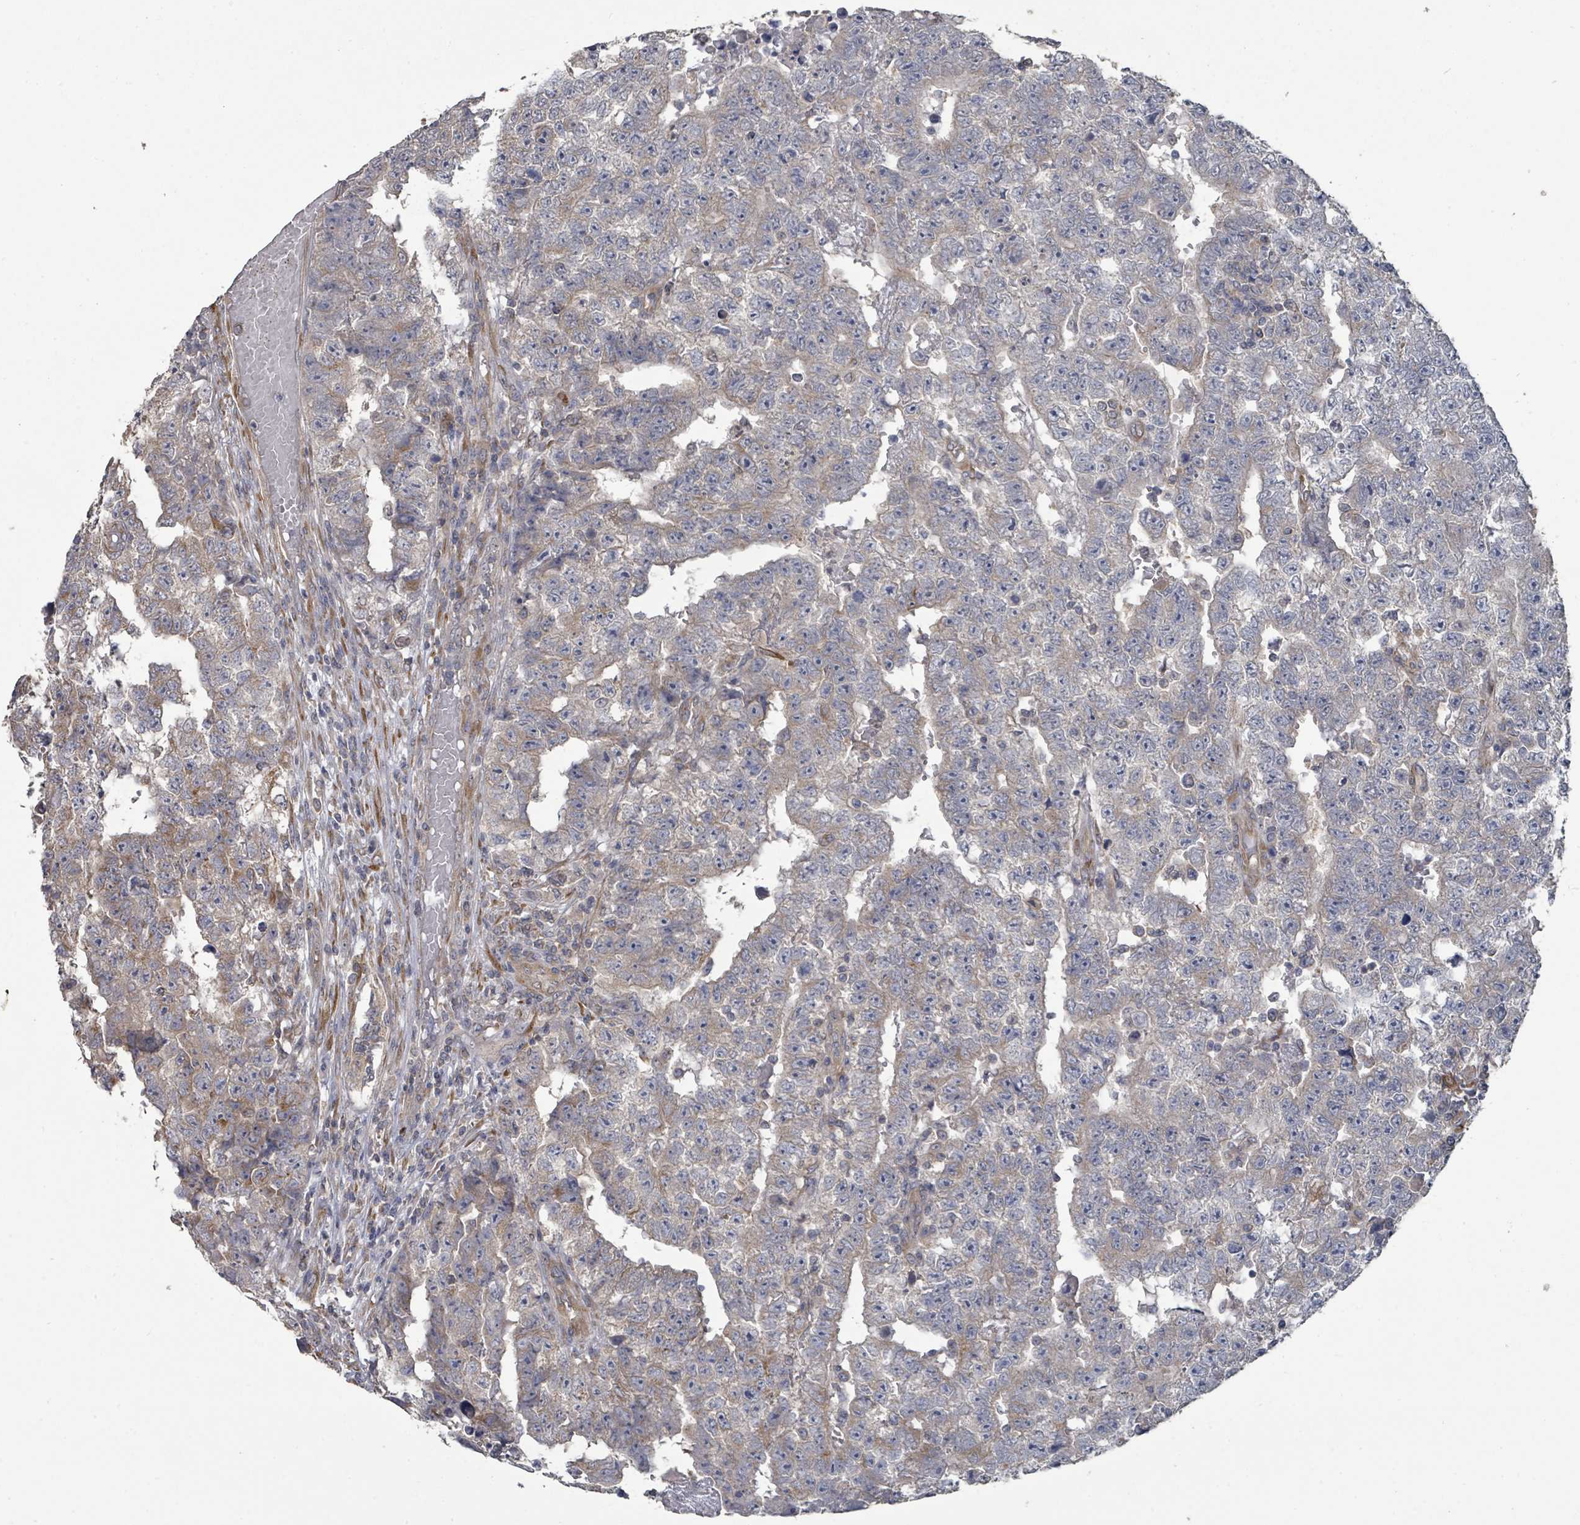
{"staining": {"intensity": "weak", "quantity": "<25%", "location": "cytoplasmic/membranous"}, "tissue": "testis cancer", "cell_type": "Tumor cells", "image_type": "cancer", "snomed": [{"axis": "morphology", "description": "Carcinoma, Embryonal, NOS"}, {"axis": "topography", "description": "Testis"}], "caption": "There is no significant expression in tumor cells of testis embryonal carcinoma.", "gene": "SLC9A7", "patient": {"sex": "male", "age": 25}}